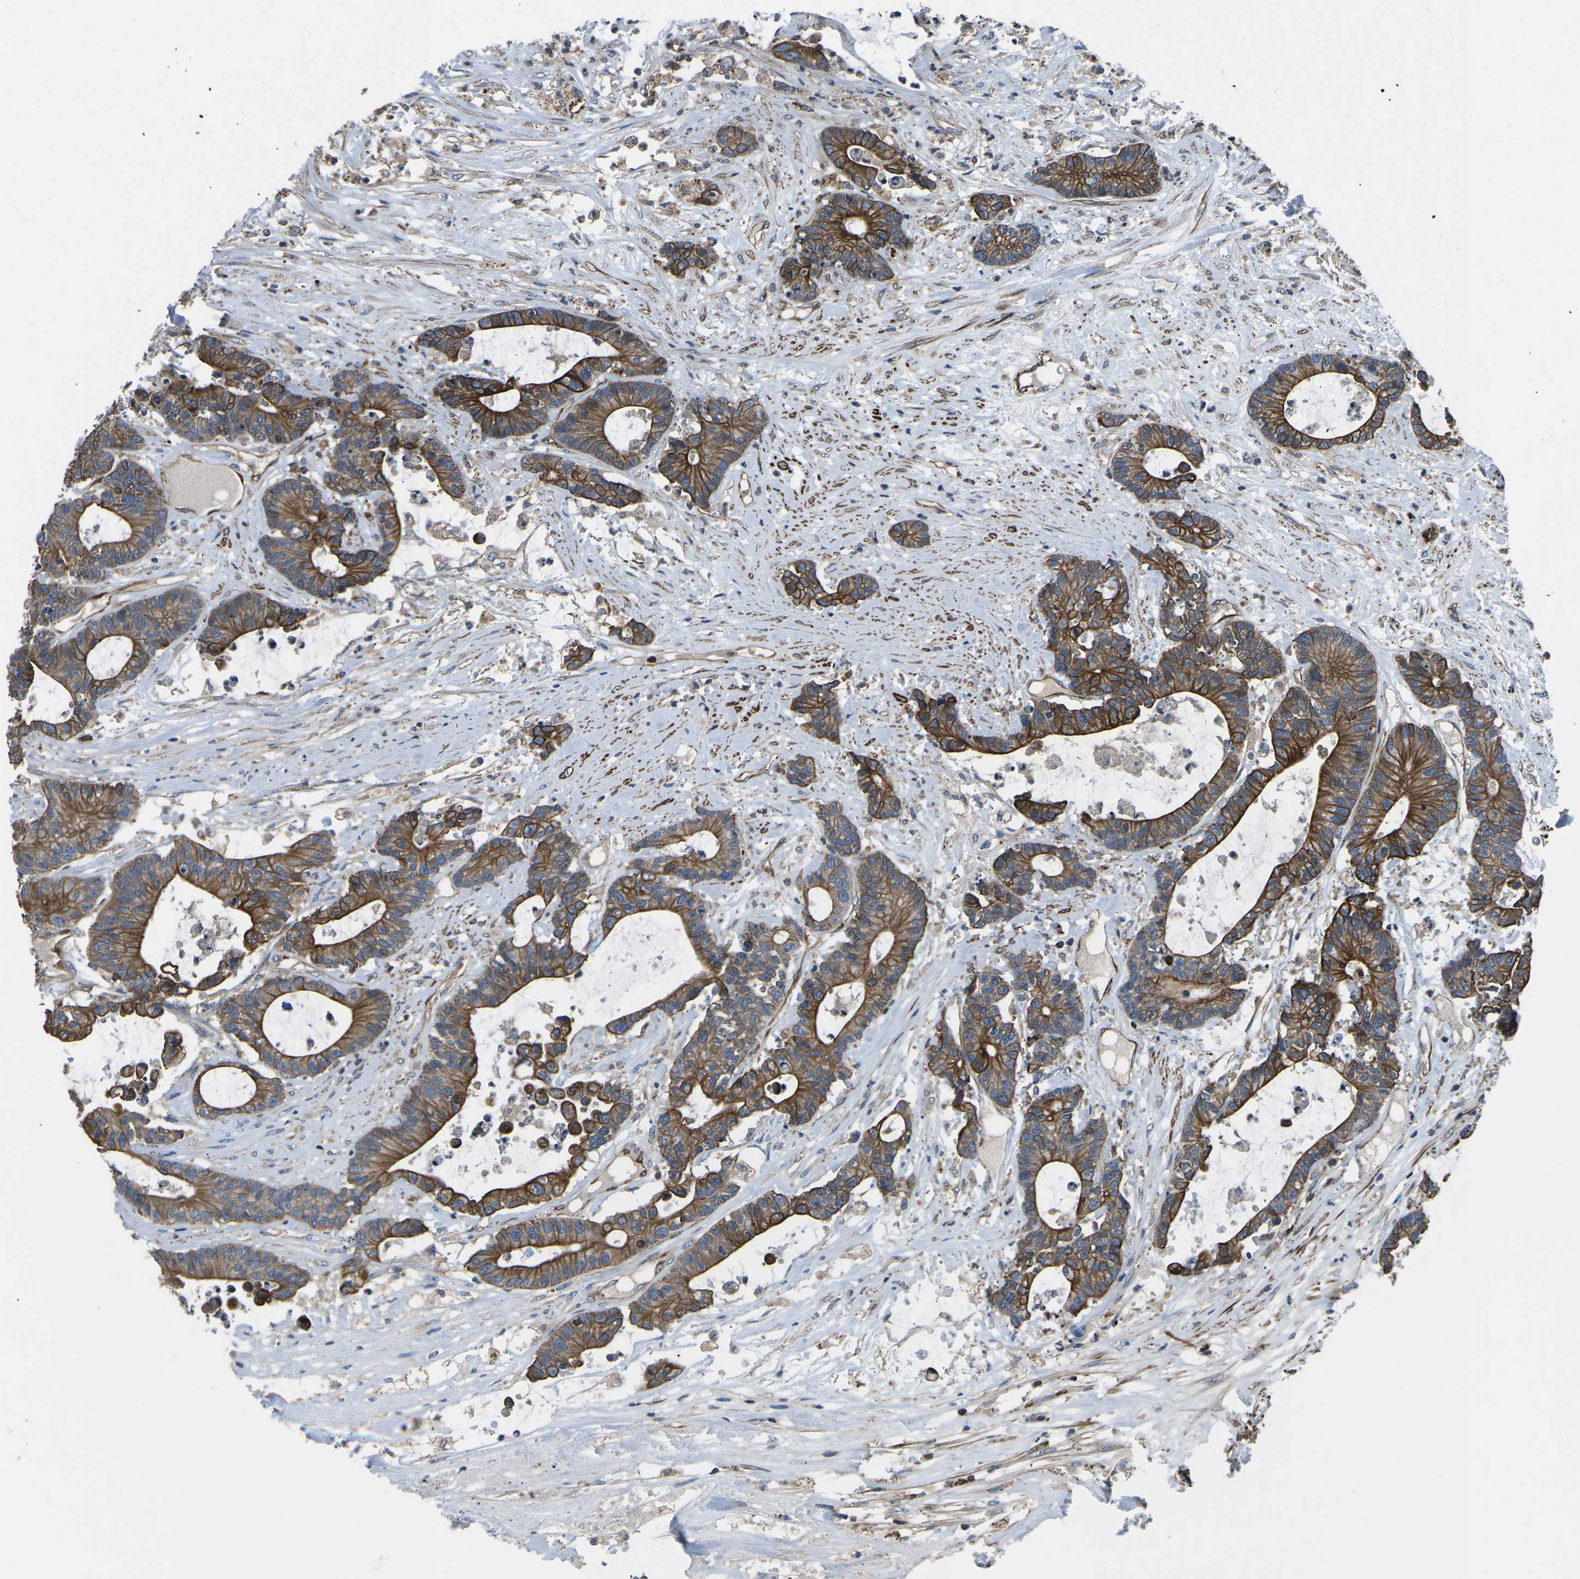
{"staining": {"intensity": "strong", "quantity": ">75%", "location": "cytoplasmic/membranous"}, "tissue": "colorectal cancer", "cell_type": "Tumor cells", "image_type": "cancer", "snomed": [{"axis": "morphology", "description": "Adenocarcinoma, NOS"}, {"axis": "topography", "description": "Colon"}], "caption": "DAB immunohistochemical staining of human colorectal cancer displays strong cytoplasmic/membranous protein positivity in about >75% of tumor cells.", "gene": "KCNJ15", "patient": {"sex": "female", "age": 84}}